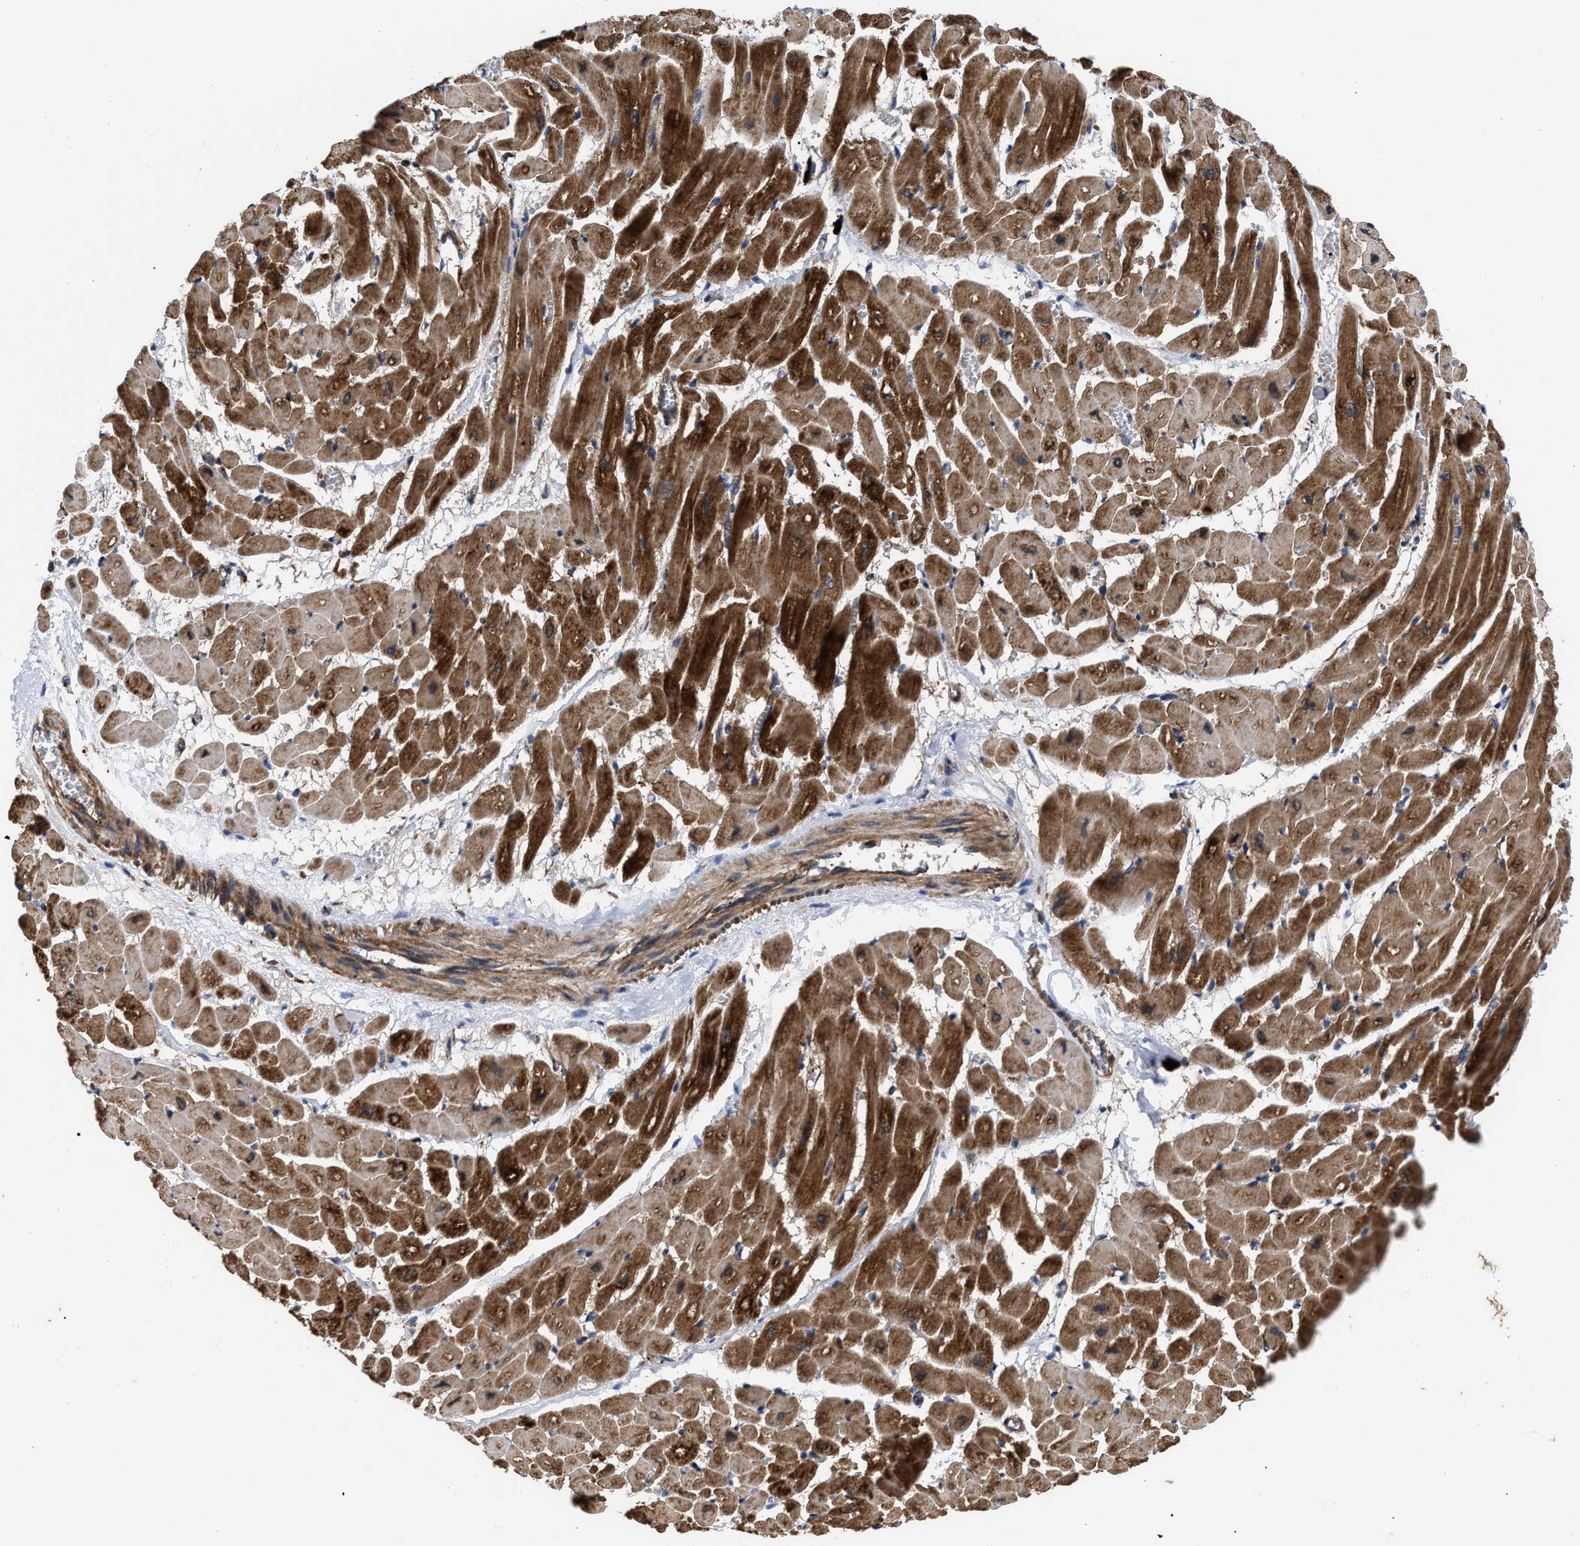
{"staining": {"intensity": "strong", "quantity": ">75%", "location": "cytoplasmic/membranous"}, "tissue": "heart muscle", "cell_type": "Cardiomyocytes", "image_type": "normal", "snomed": [{"axis": "morphology", "description": "Normal tissue, NOS"}, {"axis": "topography", "description": "Heart"}], "caption": "A brown stain labels strong cytoplasmic/membranous staining of a protein in cardiomyocytes of unremarkable human heart muscle. (DAB IHC, brown staining for protein, blue staining for nuclei).", "gene": "SPAST", "patient": {"sex": "male", "age": 45}}